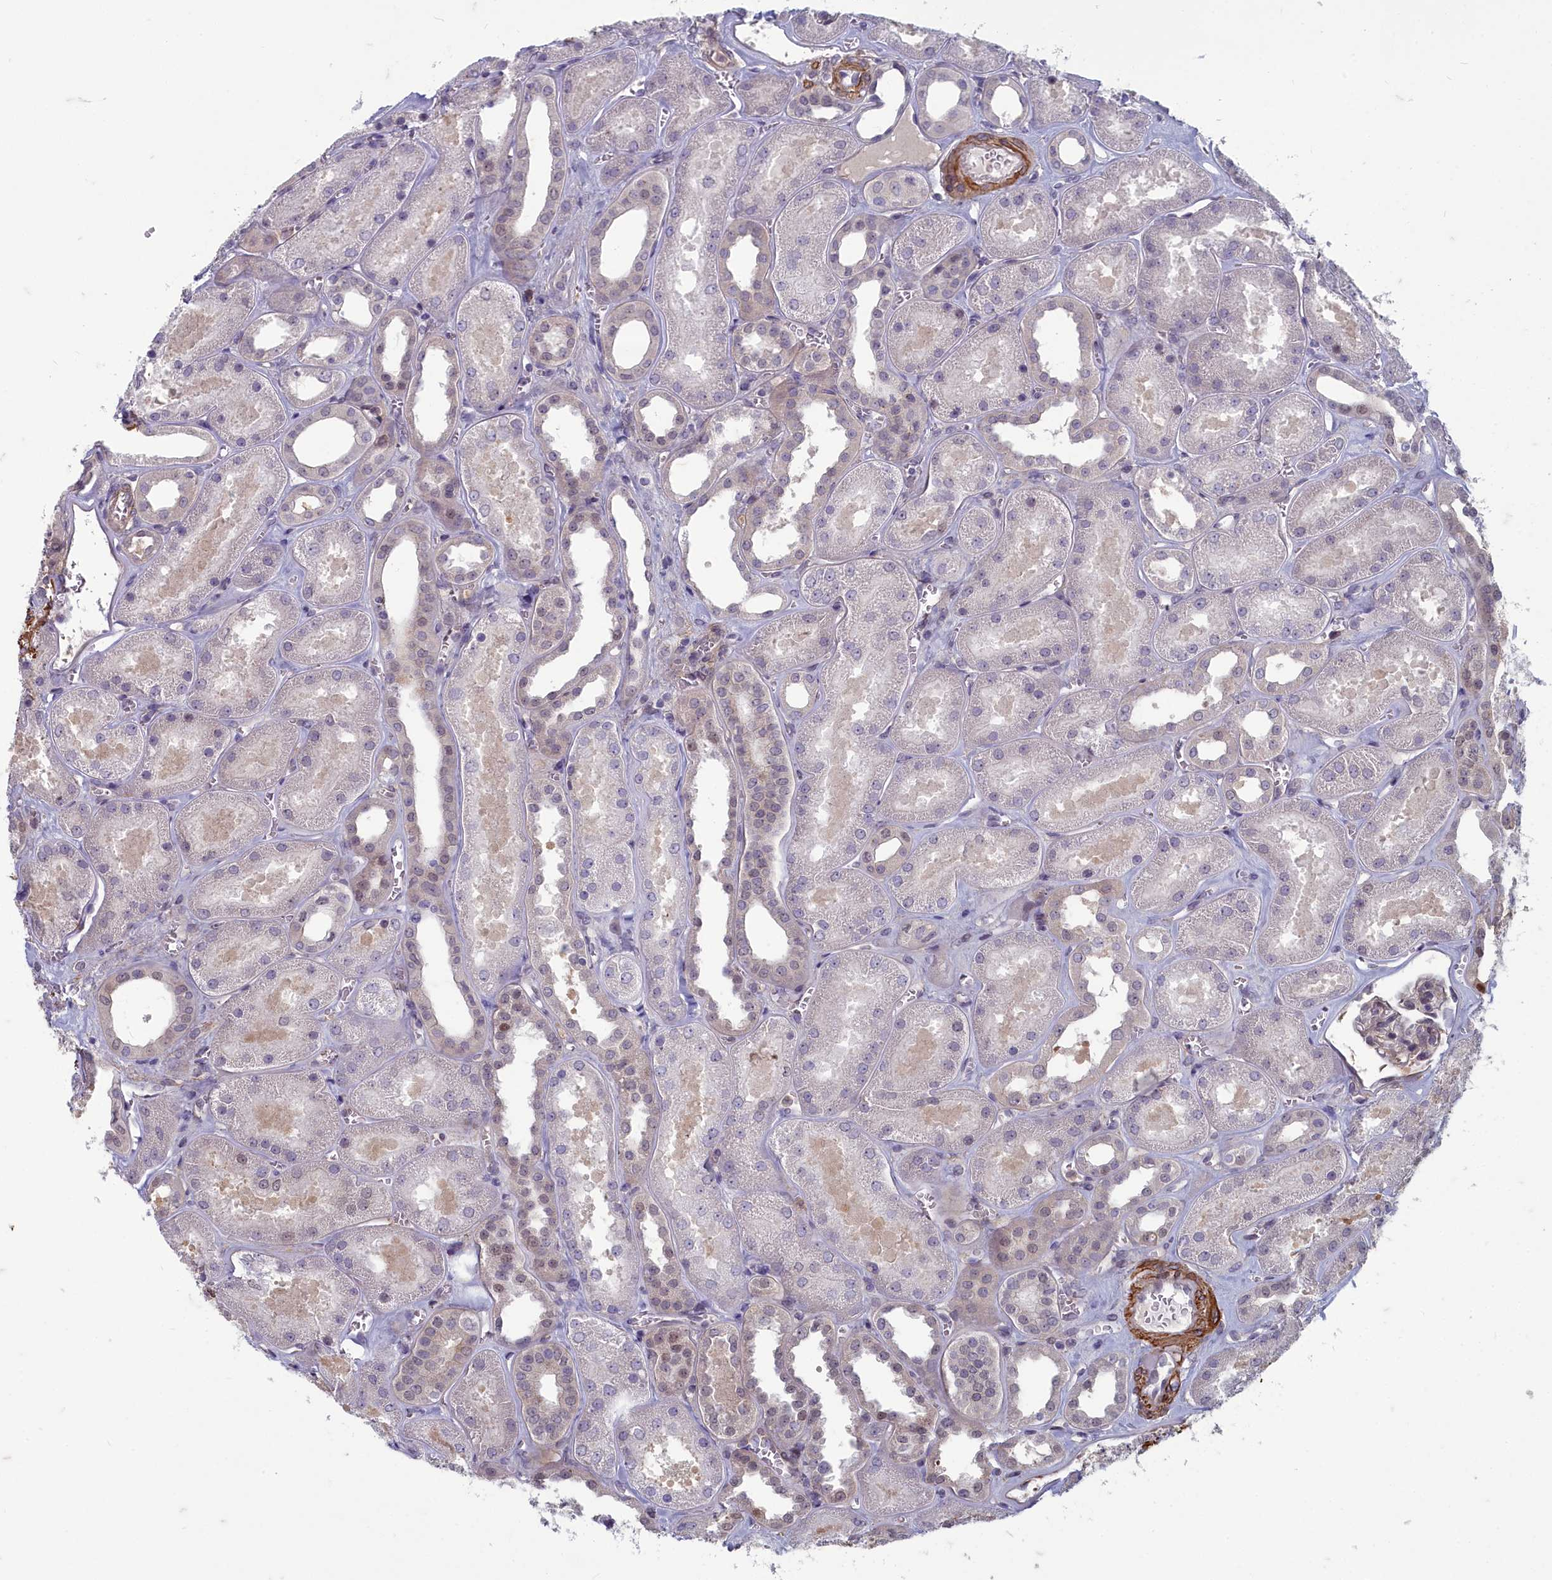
{"staining": {"intensity": "weak", "quantity": "<25%", "location": "nuclear"}, "tissue": "kidney", "cell_type": "Cells in glomeruli", "image_type": "normal", "snomed": [{"axis": "morphology", "description": "Normal tissue, NOS"}, {"axis": "morphology", "description": "Adenocarcinoma, NOS"}, {"axis": "topography", "description": "Kidney"}], "caption": "This image is of normal kidney stained with immunohistochemistry (IHC) to label a protein in brown with the nuclei are counter-stained blue. There is no positivity in cells in glomeruli.", "gene": "ZNF626", "patient": {"sex": "female", "age": 68}}